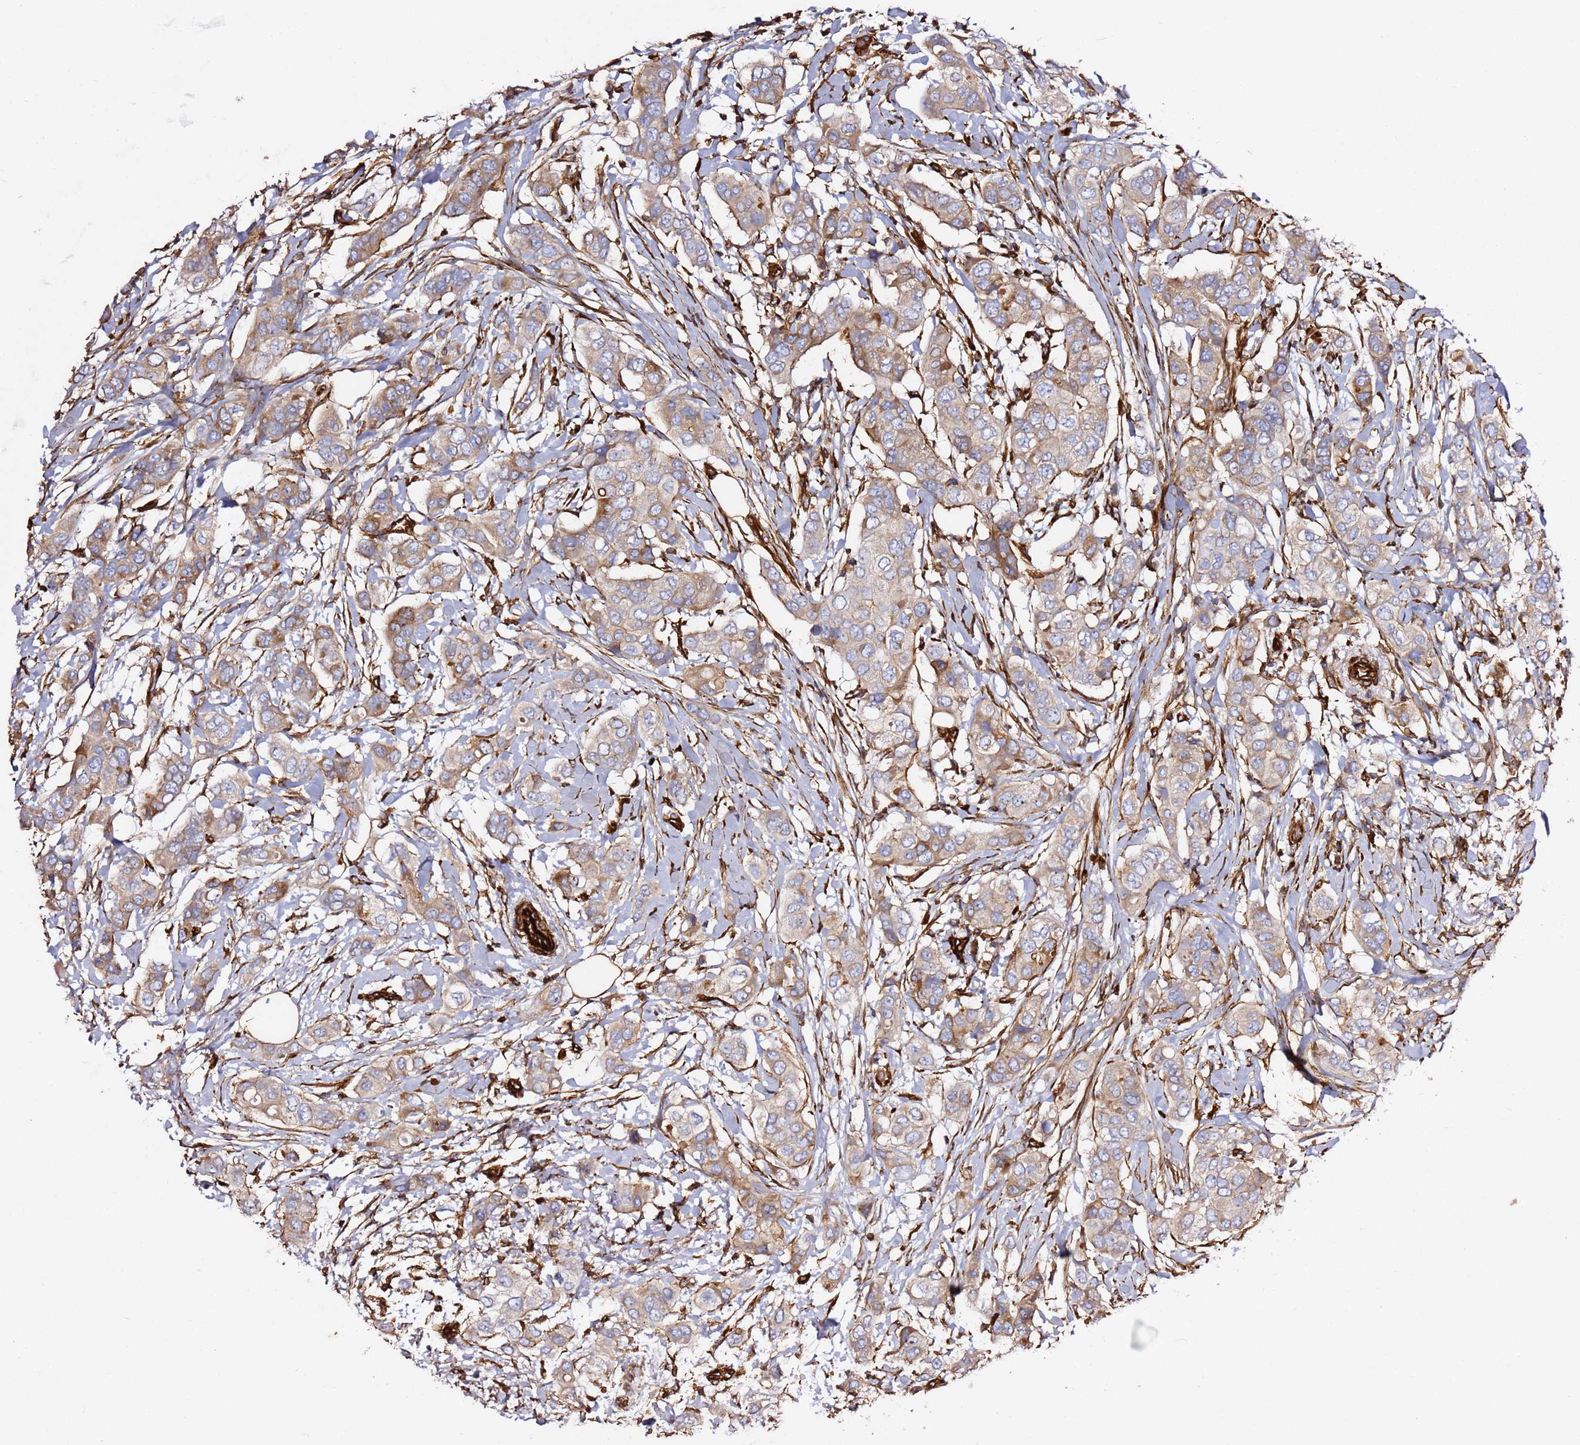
{"staining": {"intensity": "weak", "quantity": ">75%", "location": "cytoplasmic/membranous"}, "tissue": "breast cancer", "cell_type": "Tumor cells", "image_type": "cancer", "snomed": [{"axis": "morphology", "description": "Lobular carcinoma"}, {"axis": "topography", "description": "Breast"}], "caption": "Brown immunohistochemical staining in breast cancer (lobular carcinoma) displays weak cytoplasmic/membranous positivity in about >75% of tumor cells.", "gene": "MRGPRE", "patient": {"sex": "female", "age": 51}}